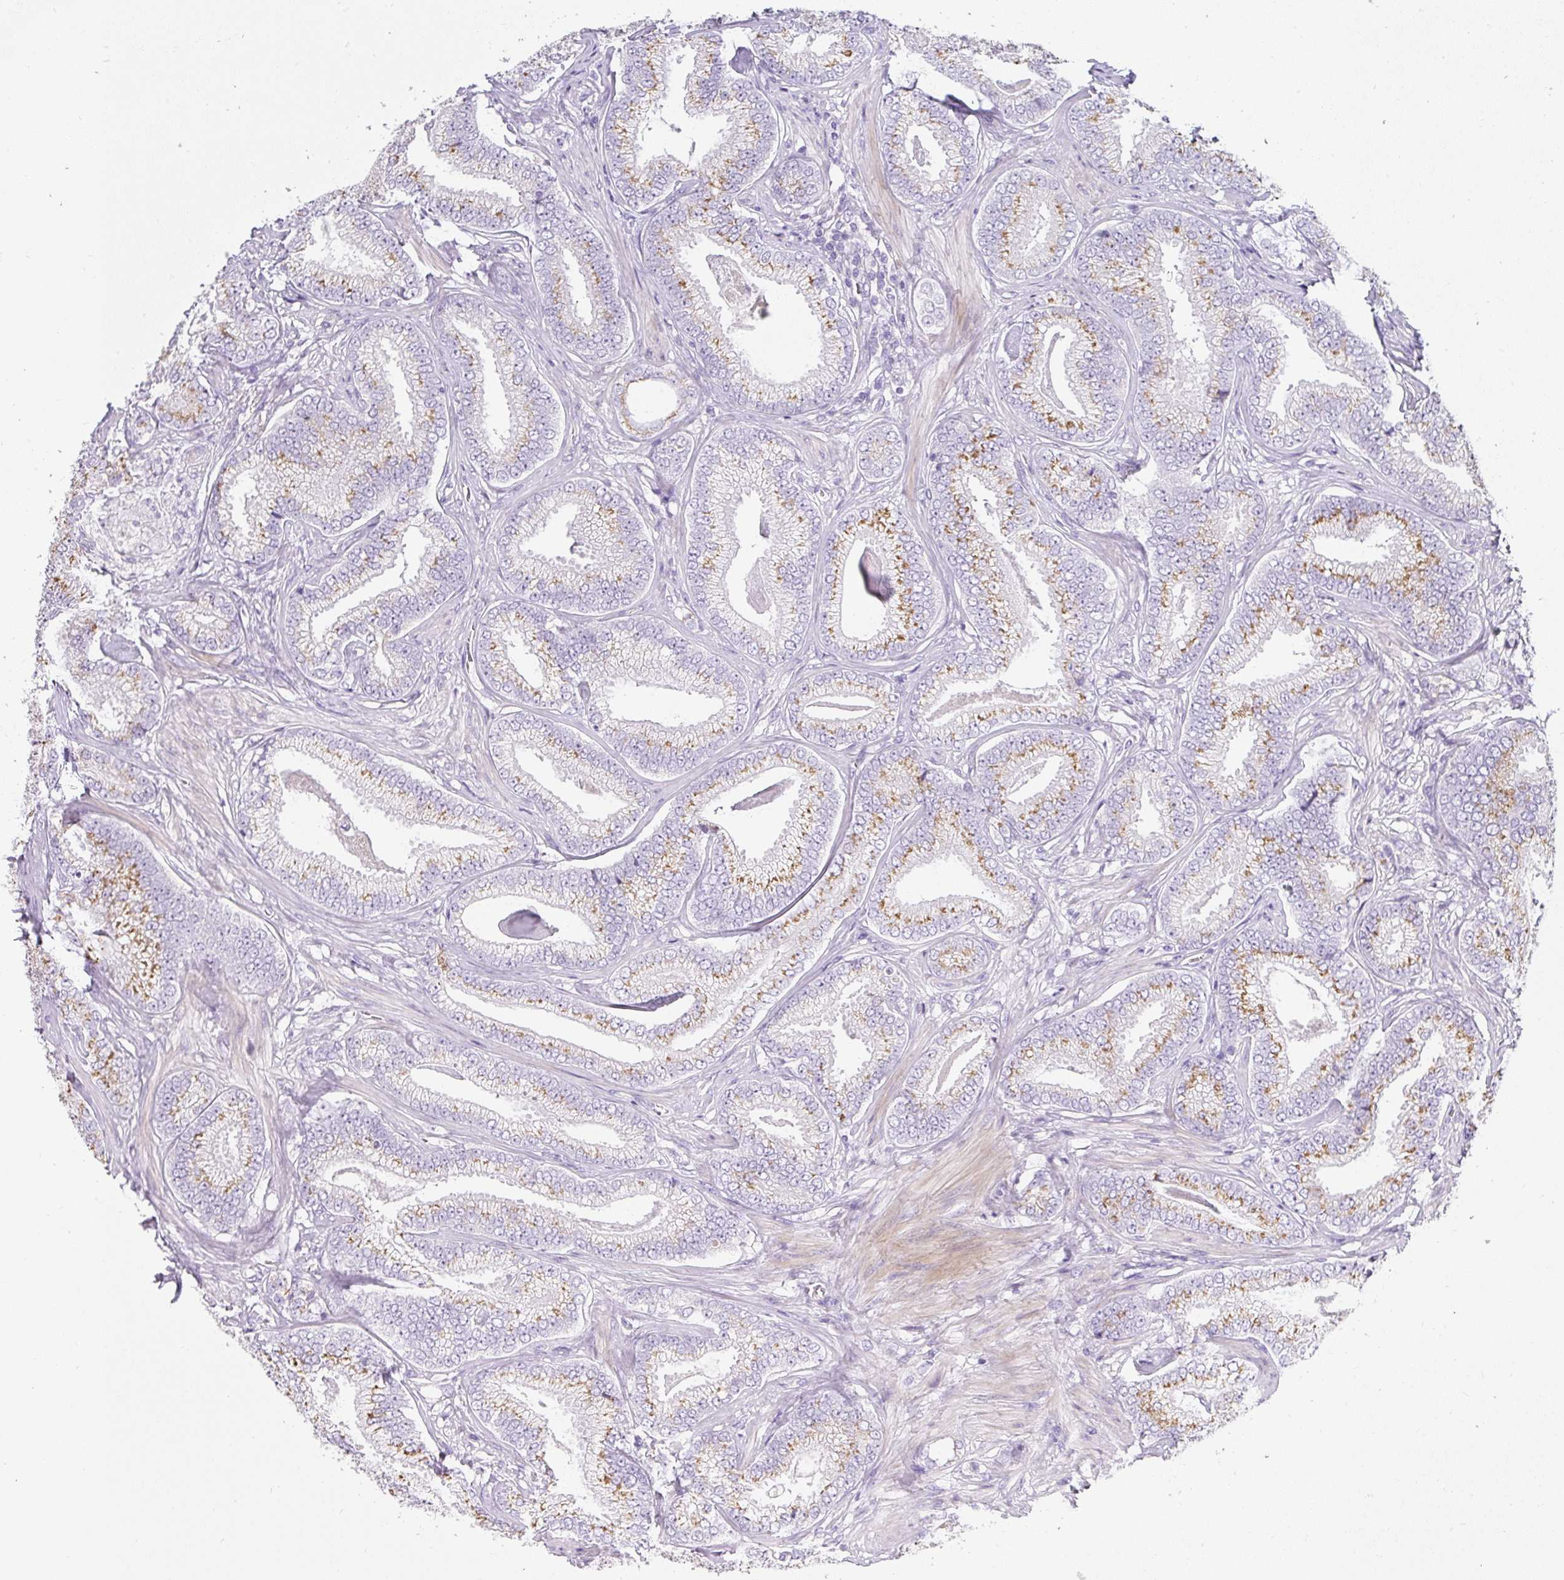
{"staining": {"intensity": "moderate", "quantity": "25%-75%", "location": "cytoplasmic/membranous"}, "tissue": "prostate cancer", "cell_type": "Tumor cells", "image_type": "cancer", "snomed": [{"axis": "morphology", "description": "Adenocarcinoma, Low grade"}, {"axis": "topography", "description": "Prostate"}], "caption": "This micrograph shows immunohistochemistry (IHC) staining of prostate cancer (adenocarcinoma (low-grade)), with medium moderate cytoplasmic/membranous positivity in approximately 25%-75% of tumor cells.", "gene": "DTX4", "patient": {"sex": "male", "age": 63}}